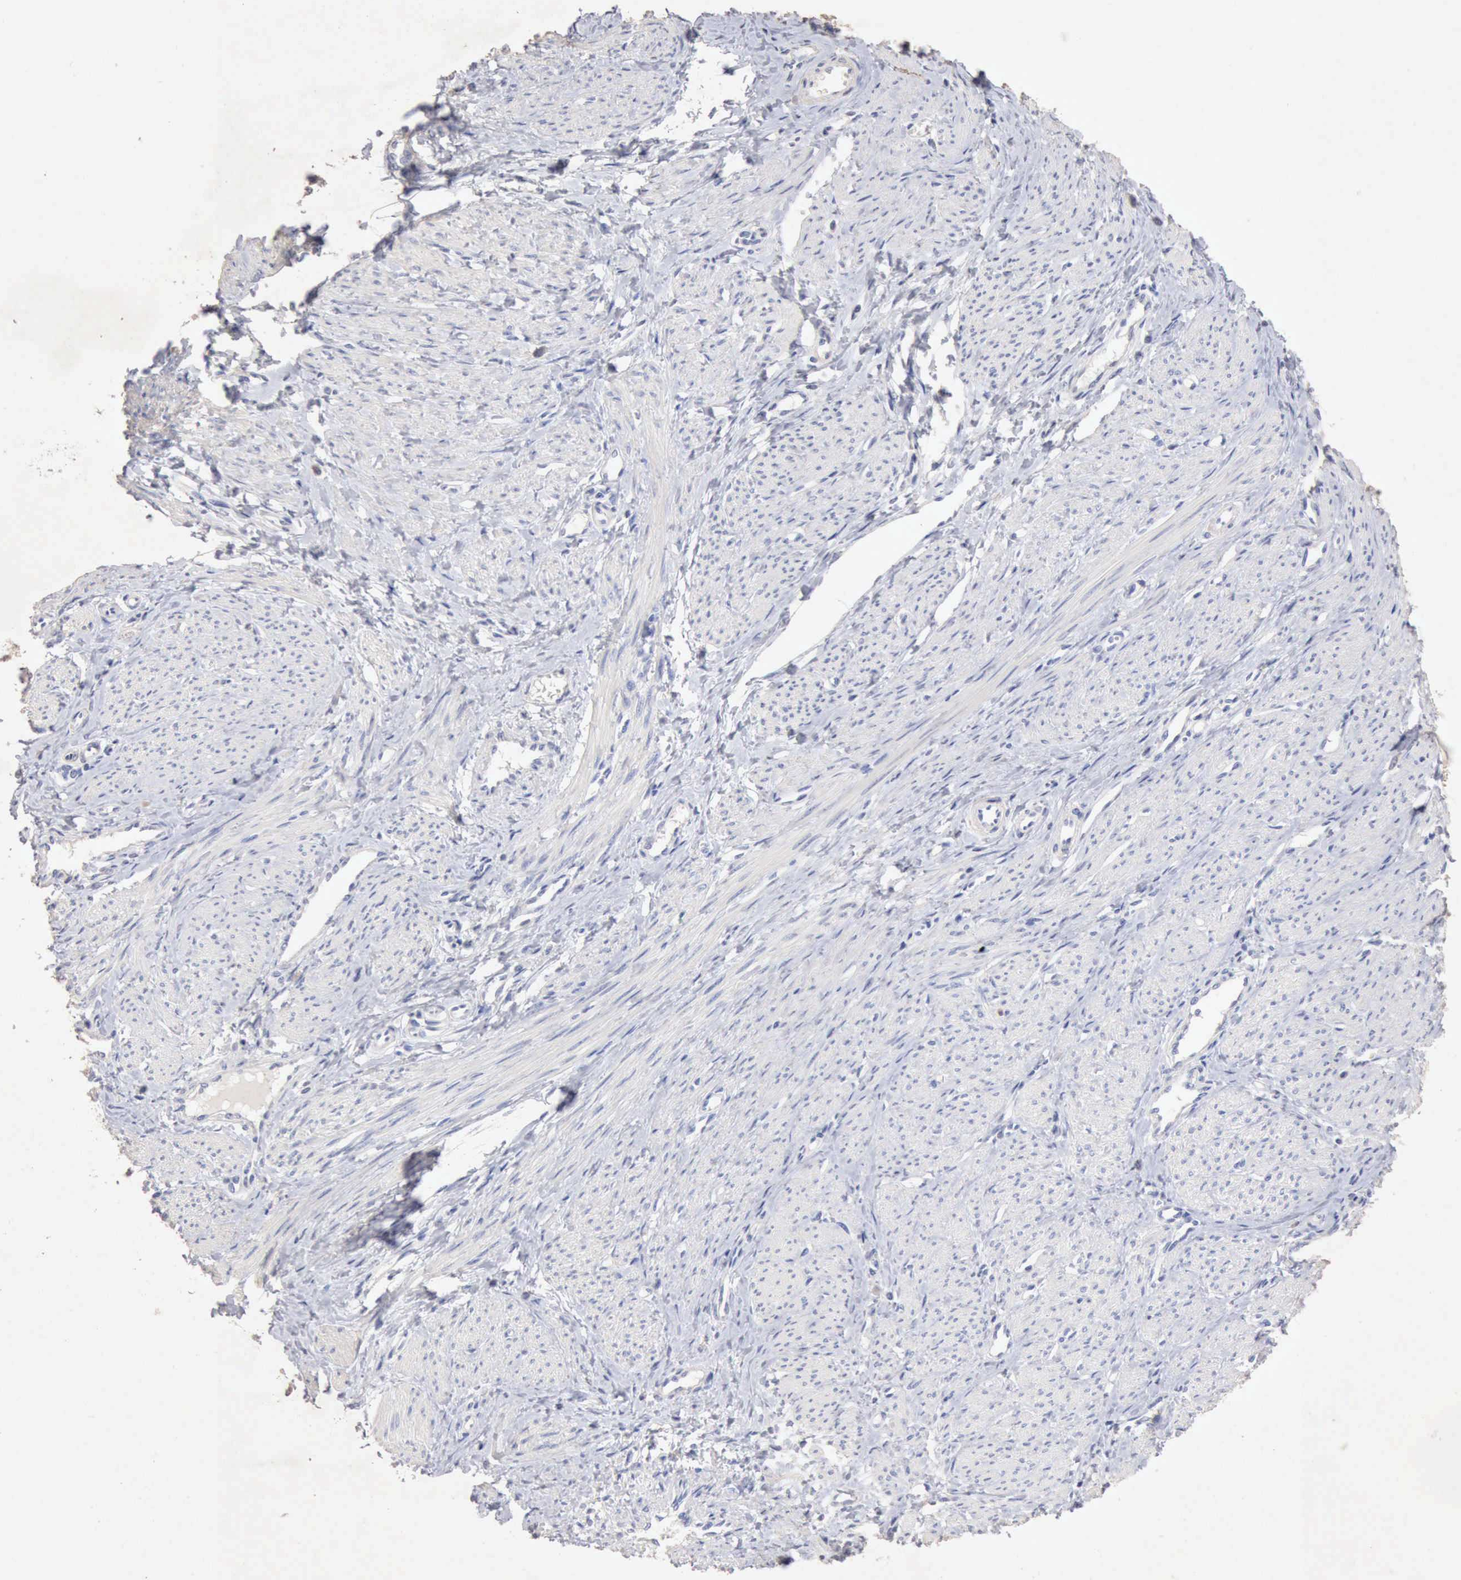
{"staining": {"intensity": "negative", "quantity": "none", "location": "none"}, "tissue": "smooth muscle", "cell_type": "Smooth muscle cells", "image_type": "normal", "snomed": [{"axis": "morphology", "description": "Normal tissue, NOS"}, {"axis": "topography", "description": "Smooth muscle"}, {"axis": "topography", "description": "Uterus"}], "caption": "Smooth muscle cells are negative for brown protein staining in unremarkable smooth muscle. Nuclei are stained in blue.", "gene": "KRT6B", "patient": {"sex": "female", "age": 39}}